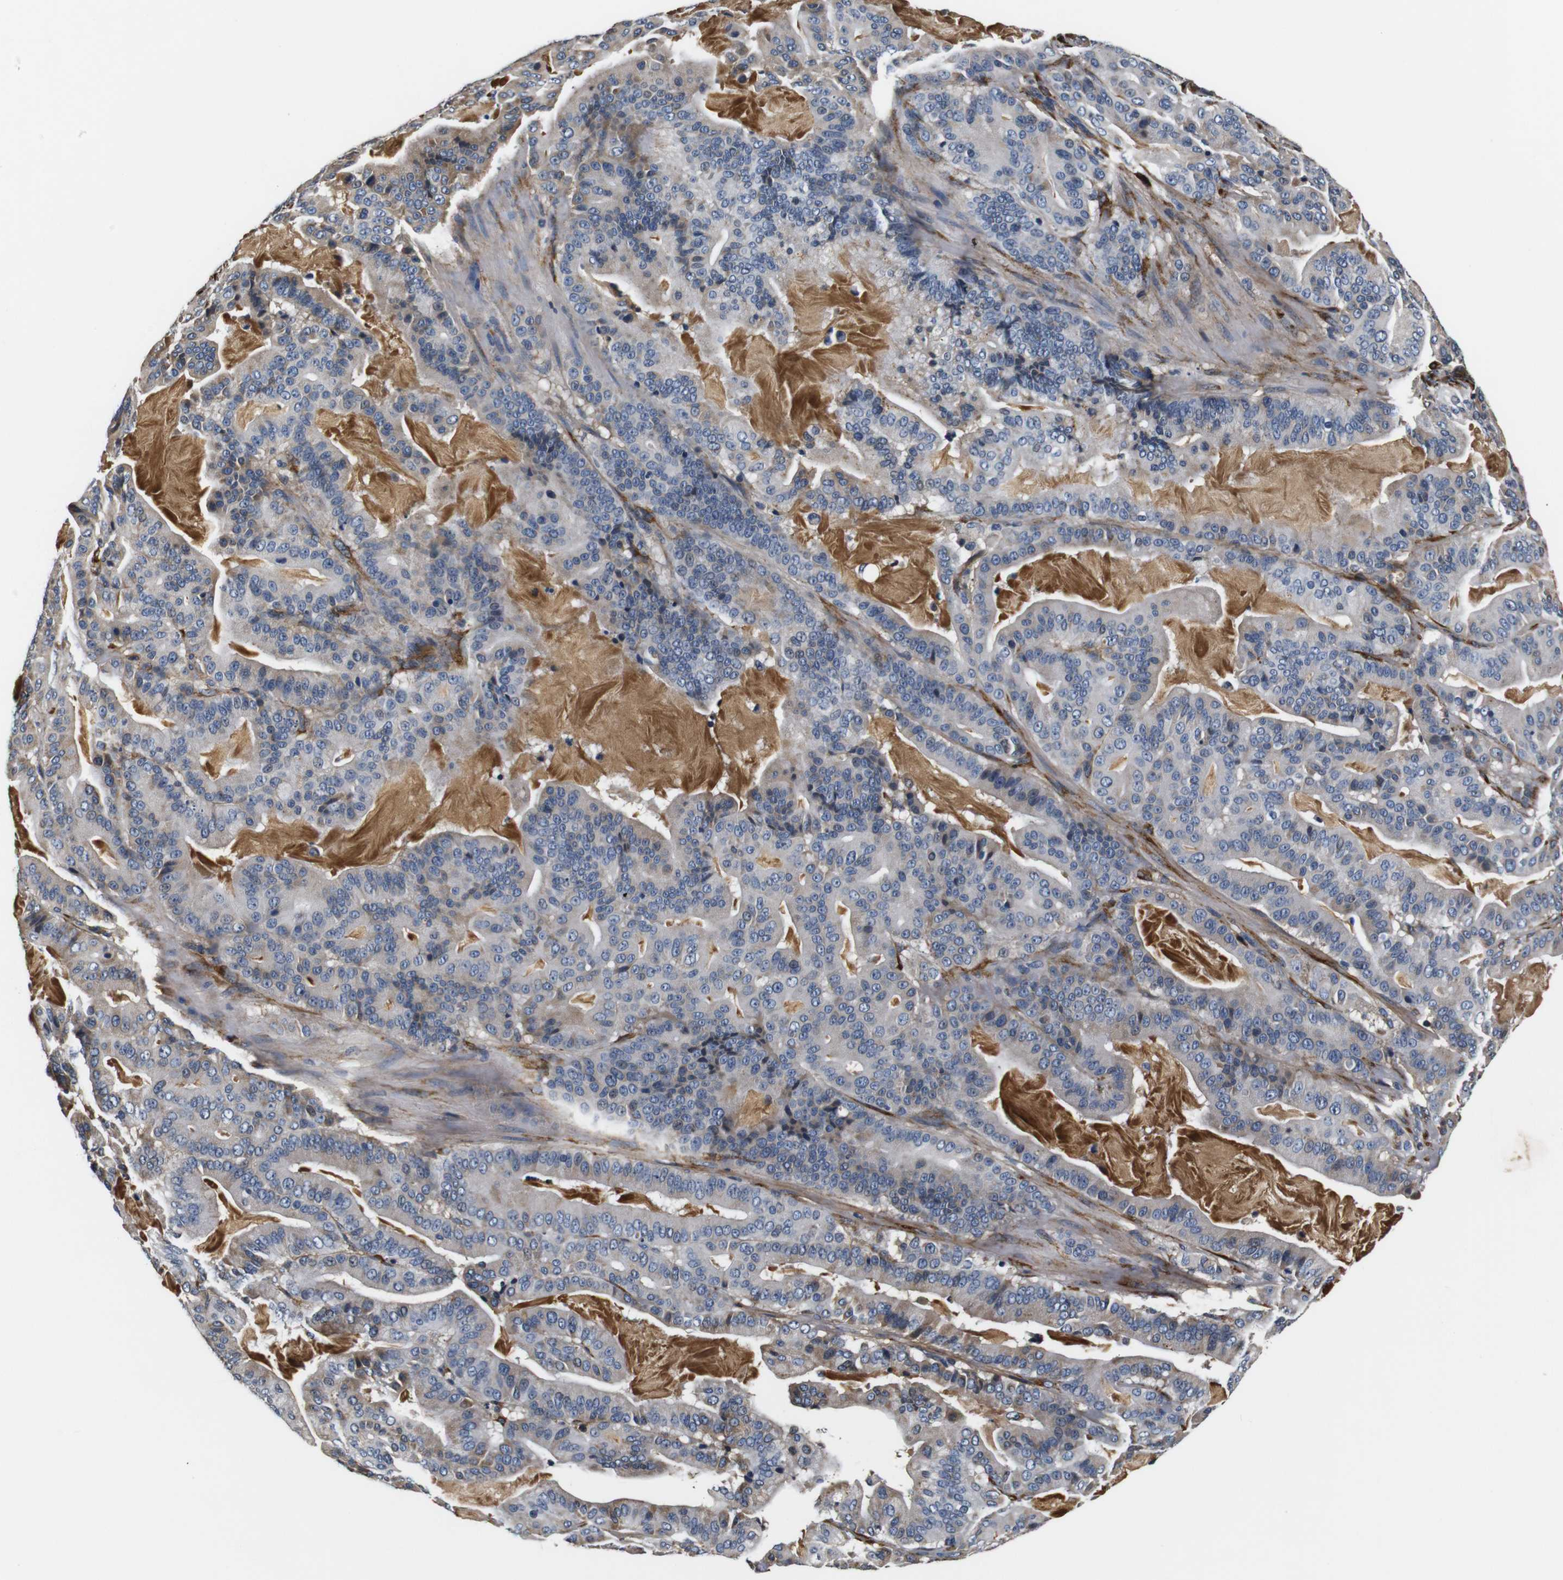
{"staining": {"intensity": "negative", "quantity": "none", "location": "none"}, "tissue": "pancreatic cancer", "cell_type": "Tumor cells", "image_type": "cancer", "snomed": [{"axis": "morphology", "description": "Adenocarcinoma, NOS"}, {"axis": "topography", "description": "Pancreas"}], "caption": "Micrograph shows no significant protein staining in tumor cells of pancreatic adenocarcinoma.", "gene": "COL1A1", "patient": {"sex": "male", "age": 63}}